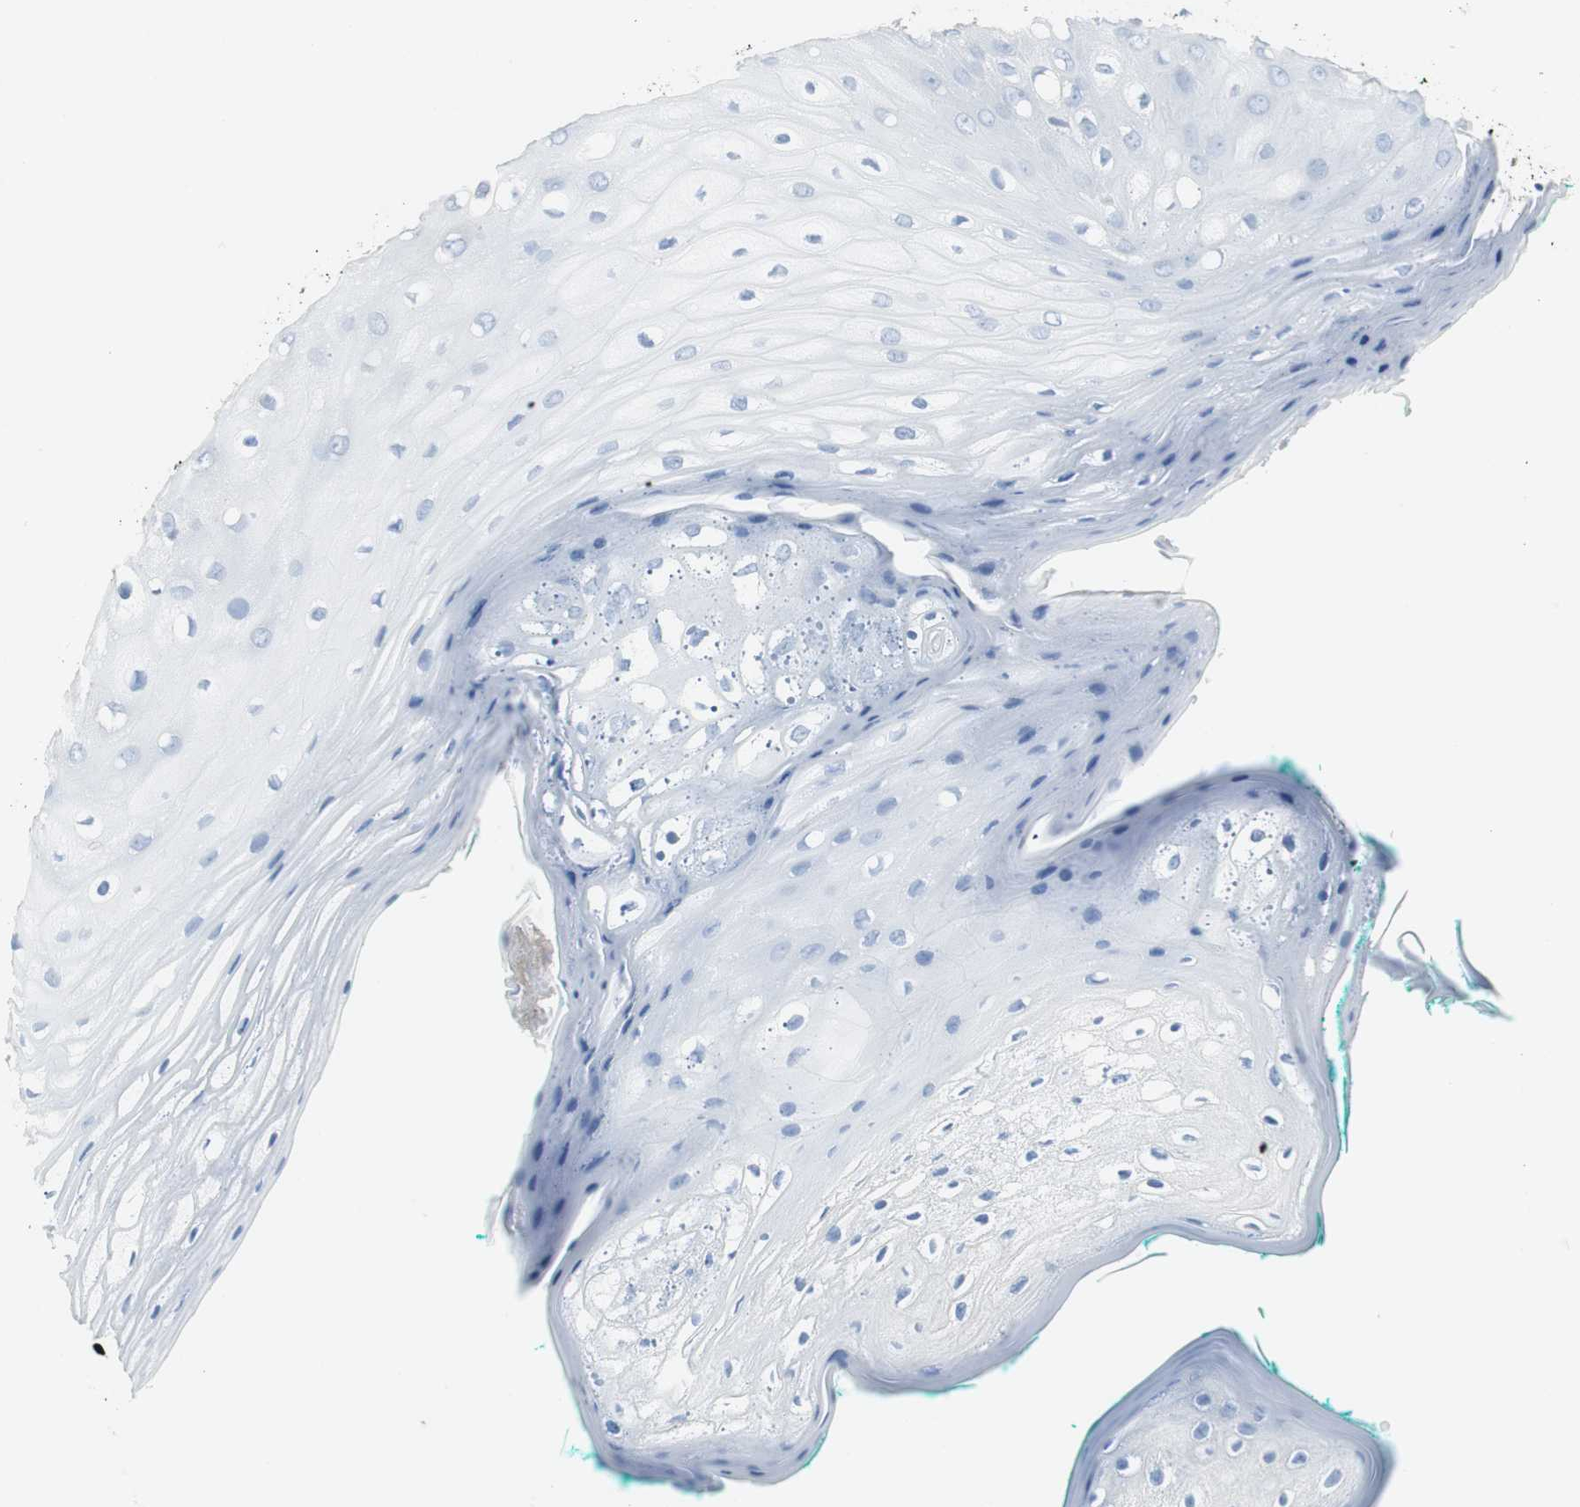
{"staining": {"intensity": "negative", "quantity": "none", "location": "none"}, "tissue": "oral mucosa", "cell_type": "Squamous epithelial cells", "image_type": "normal", "snomed": [{"axis": "morphology", "description": "Normal tissue, NOS"}, {"axis": "morphology", "description": "Squamous cell carcinoma, NOS"}, {"axis": "topography", "description": "Skeletal muscle"}, {"axis": "topography", "description": "Oral tissue"}, {"axis": "topography", "description": "Head-Neck"}], "caption": "Immunohistochemistry (IHC) micrograph of normal oral mucosa stained for a protein (brown), which exhibits no staining in squamous epithelial cells. (DAB (3,3'-diaminobenzidine) immunohistochemistry (IHC), high magnification).", "gene": "NCF2", "patient": {"sex": "female", "age": 84}}